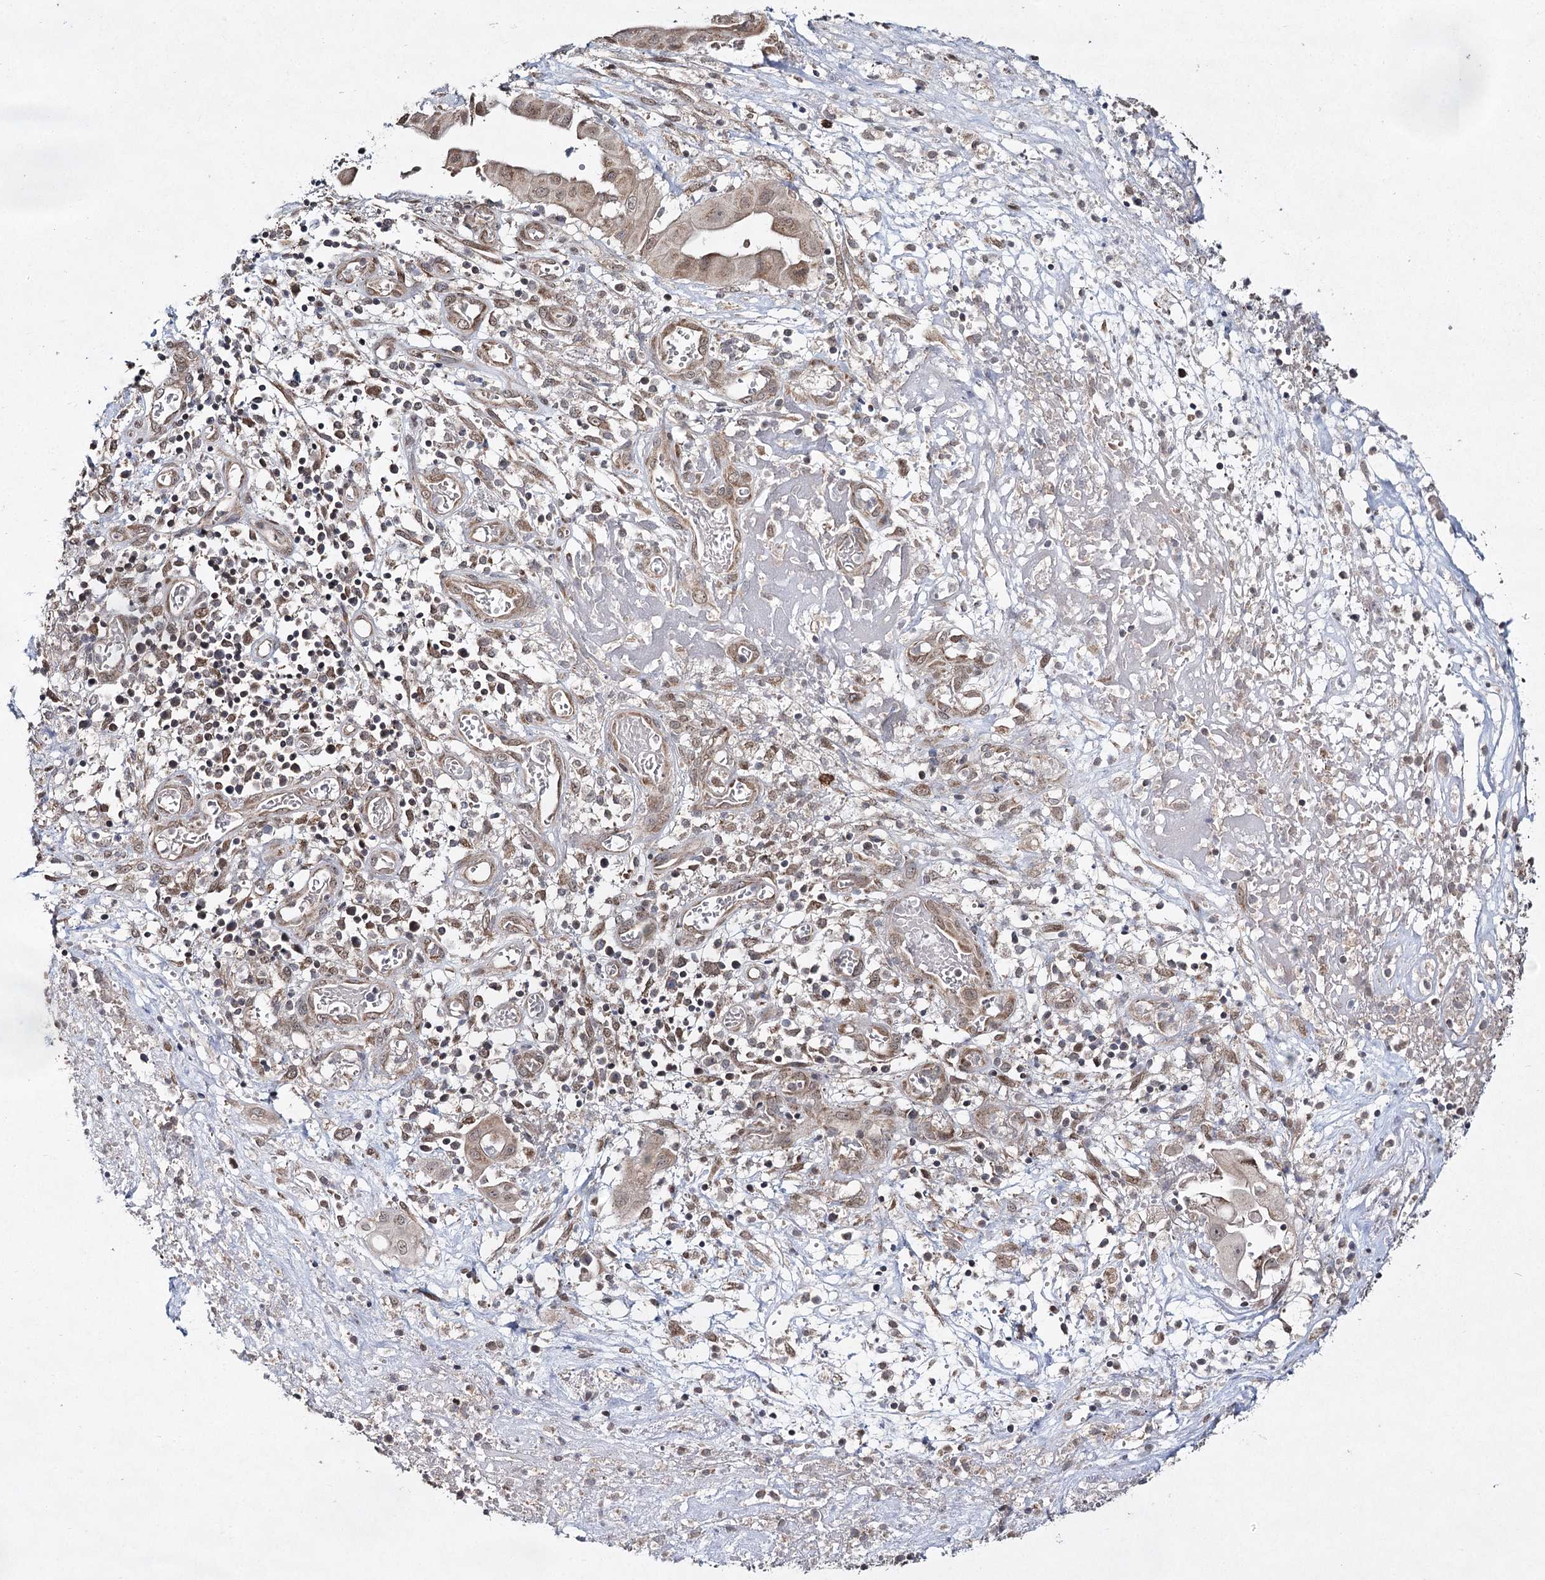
{"staining": {"intensity": "moderate", "quantity": ">75%", "location": "cytoplasmic/membranous,nuclear"}, "tissue": "endometrial cancer", "cell_type": "Tumor cells", "image_type": "cancer", "snomed": [{"axis": "morphology", "description": "Adenocarcinoma, NOS"}, {"axis": "topography", "description": "Uterus"}, {"axis": "topography", "description": "Endometrium"}], "caption": "Immunohistochemical staining of endometrial cancer demonstrates medium levels of moderate cytoplasmic/membranous and nuclear expression in about >75% of tumor cells.", "gene": "TRNT1", "patient": {"sex": "female", "age": 70}}